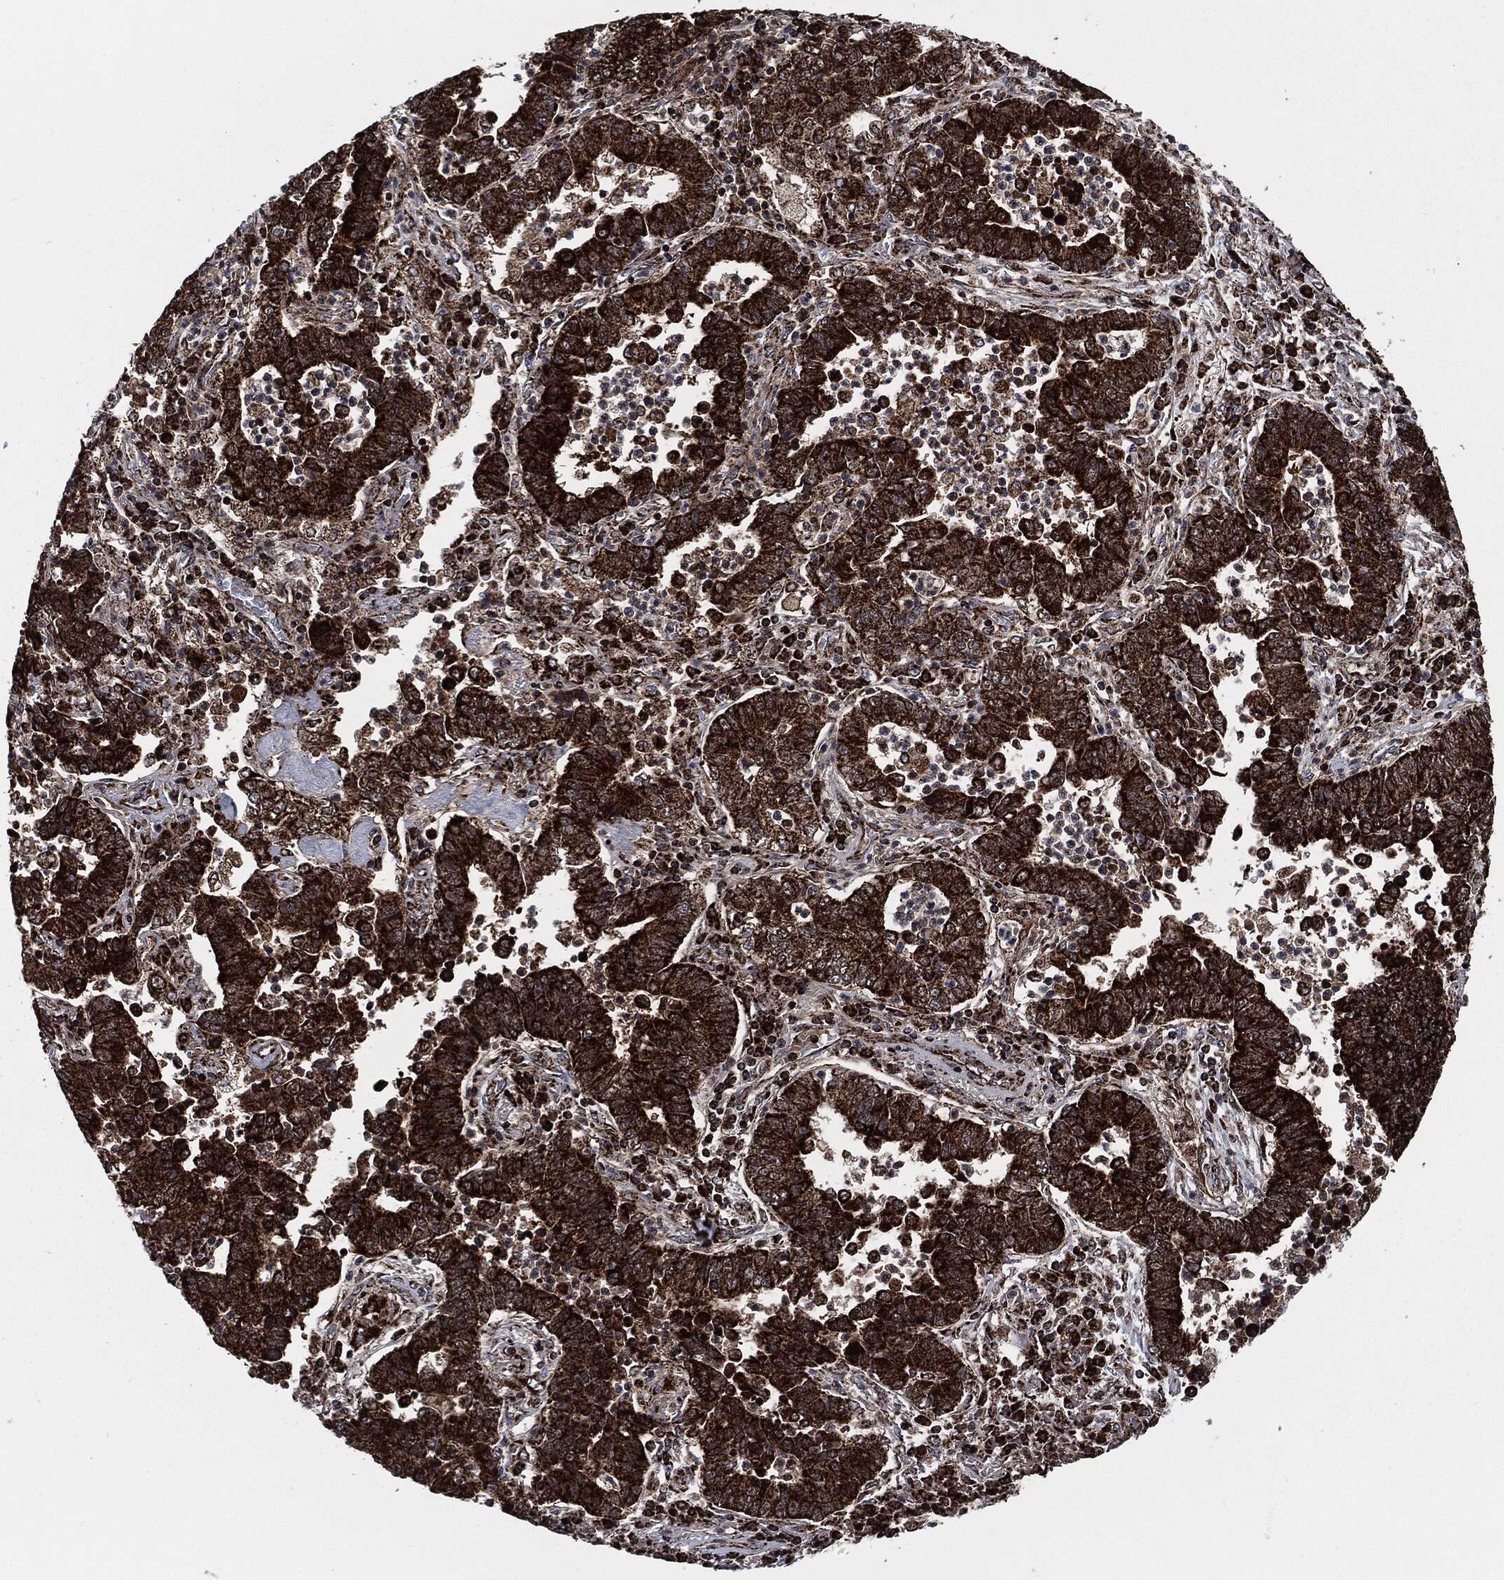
{"staining": {"intensity": "strong", "quantity": ">75%", "location": "cytoplasmic/membranous"}, "tissue": "lung cancer", "cell_type": "Tumor cells", "image_type": "cancer", "snomed": [{"axis": "morphology", "description": "Adenocarcinoma, NOS"}, {"axis": "topography", "description": "Lung"}], "caption": "Tumor cells display high levels of strong cytoplasmic/membranous positivity in about >75% of cells in human lung cancer (adenocarcinoma).", "gene": "FH", "patient": {"sex": "female", "age": 57}}